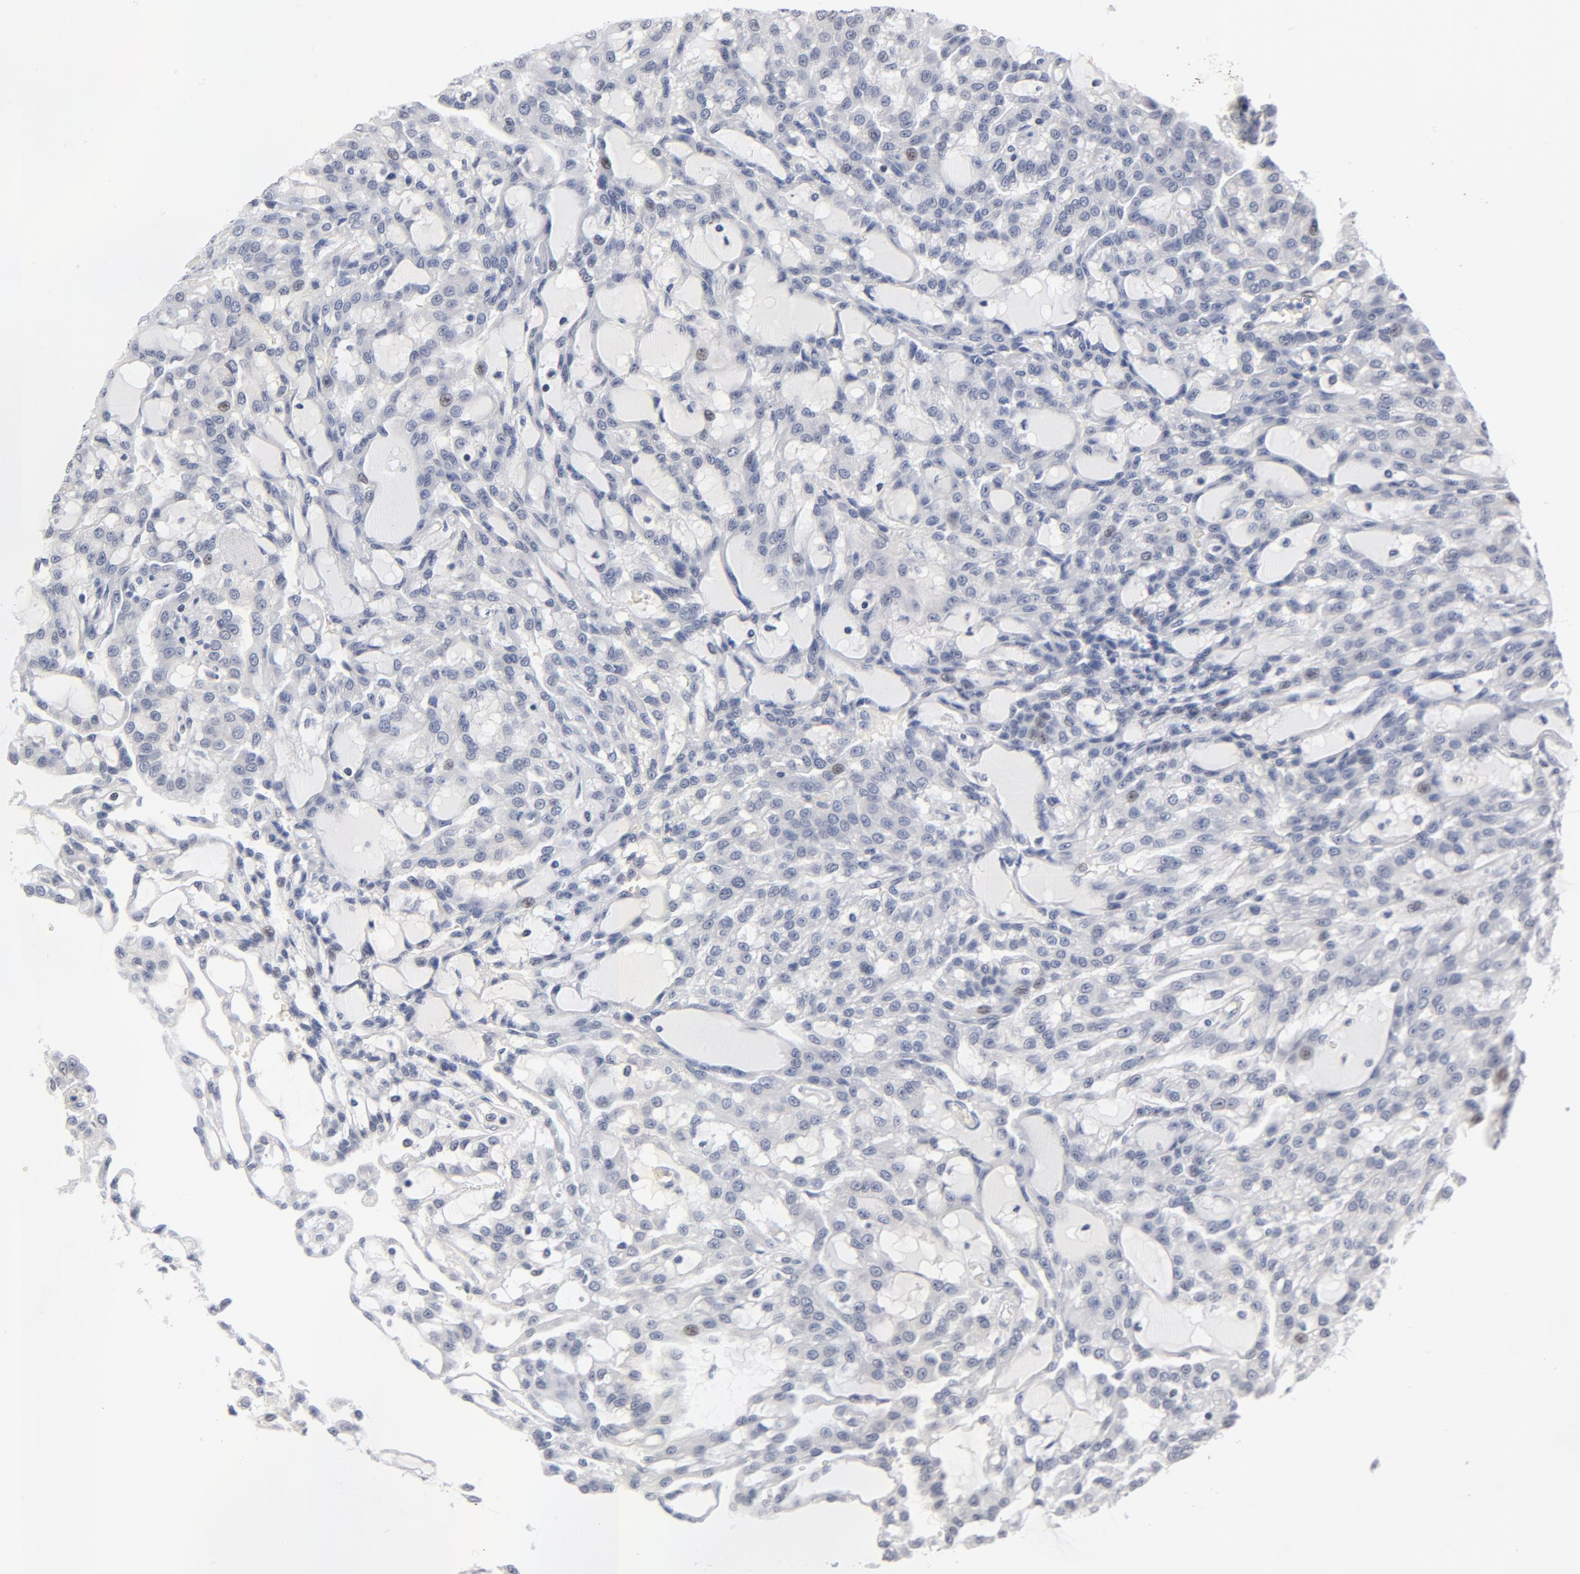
{"staining": {"intensity": "negative", "quantity": "none", "location": "none"}, "tissue": "renal cancer", "cell_type": "Tumor cells", "image_type": "cancer", "snomed": [{"axis": "morphology", "description": "Adenocarcinoma, NOS"}, {"axis": "topography", "description": "Kidney"}], "caption": "Immunohistochemistry of human renal cancer shows no staining in tumor cells.", "gene": "KCNK13", "patient": {"sex": "male", "age": 63}}